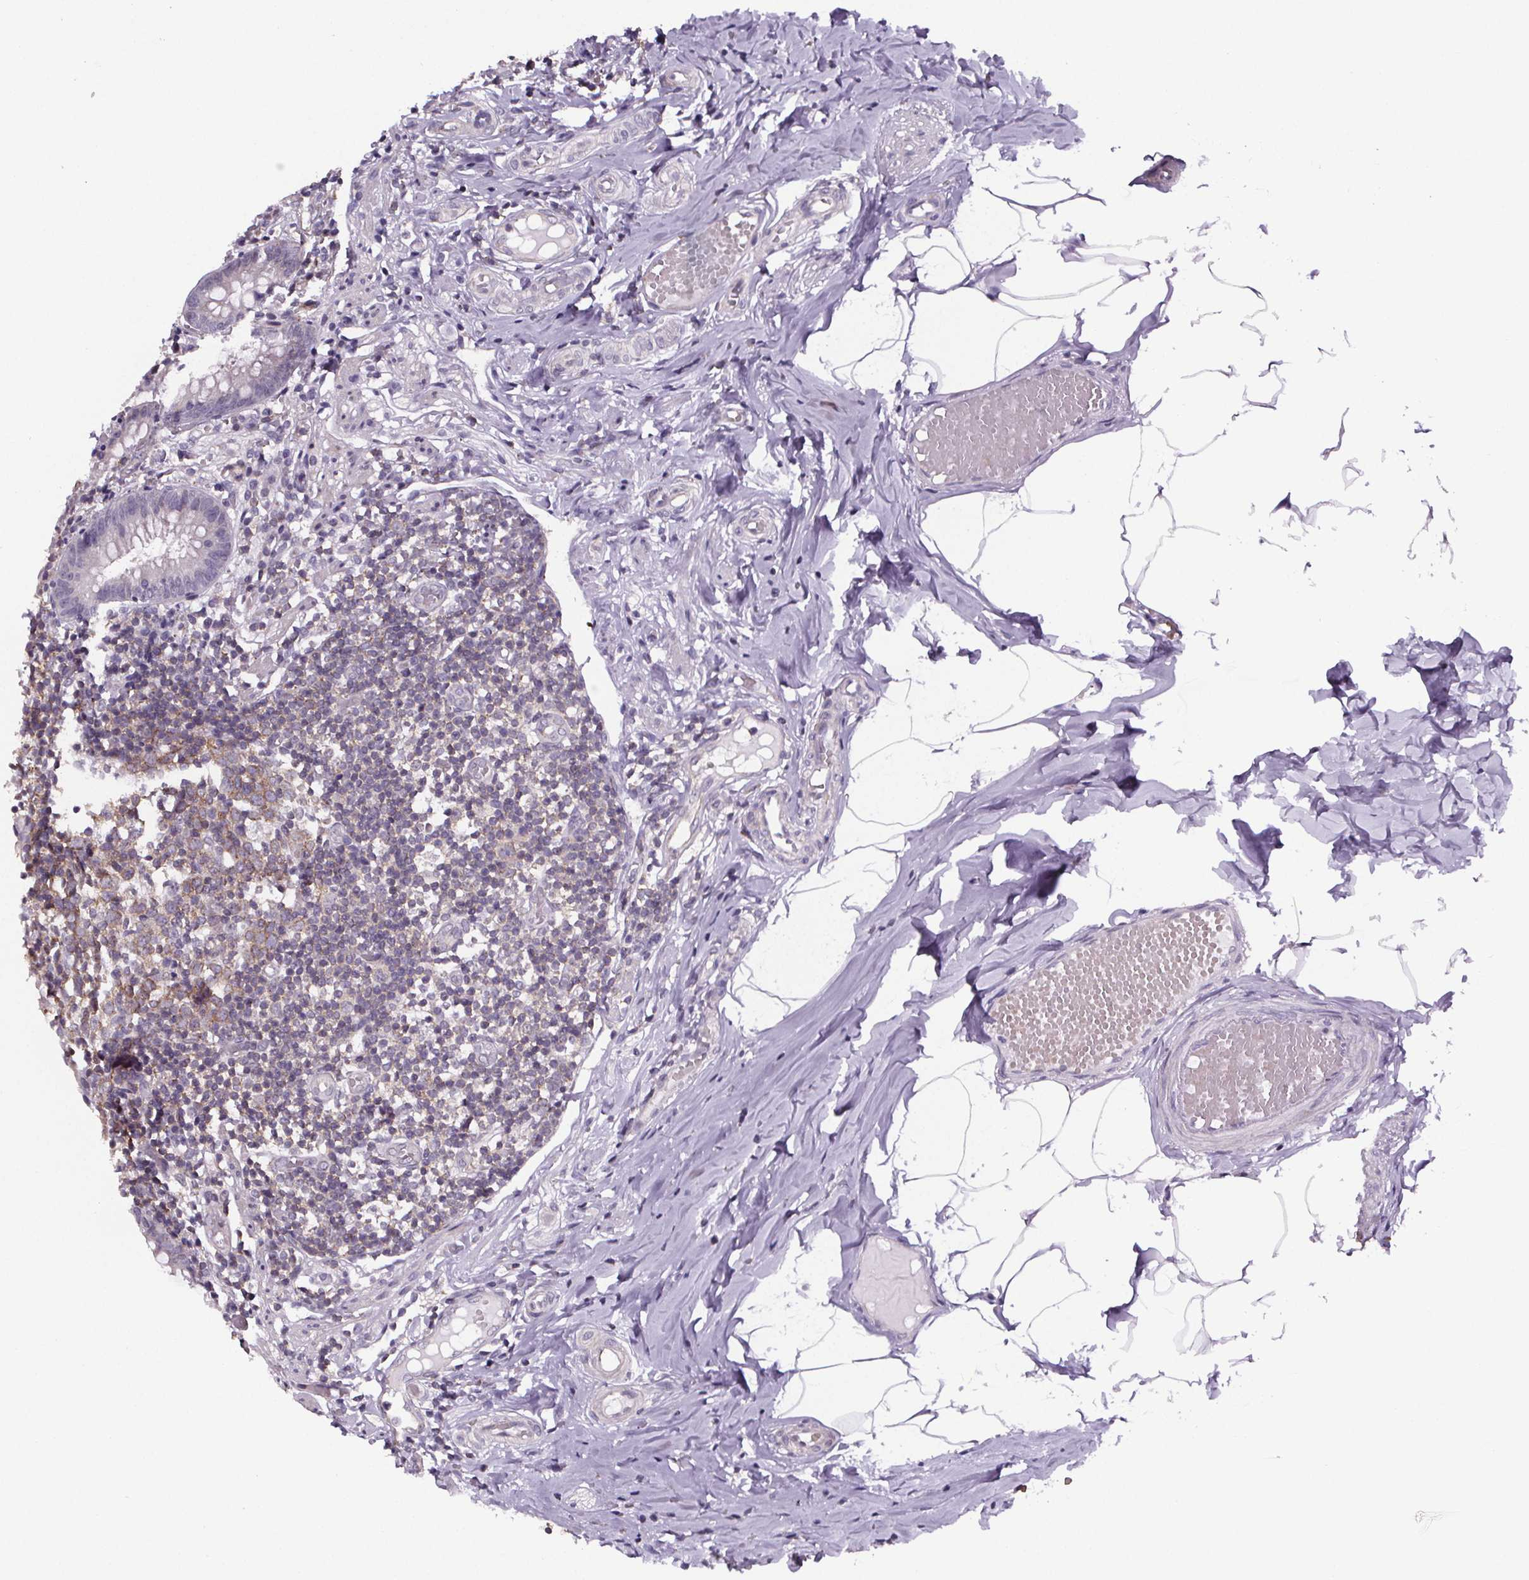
{"staining": {"intensity": "negative", "quantity": "none", "location": "none"}, "tissue": "appendix", "cell_type": "Glandular cells", "image_type": "normal", "snomed": [{"axis": "morphology", "description": "Normal tissue, NOS"}, {"axis": "topography", "description": "Appendix"}], "caption": "Photomicrograph shows no protein staining in glandular cells of normal appendix.", "gene": "TTC12", "patient": {"sex": "female", "age": 32}}